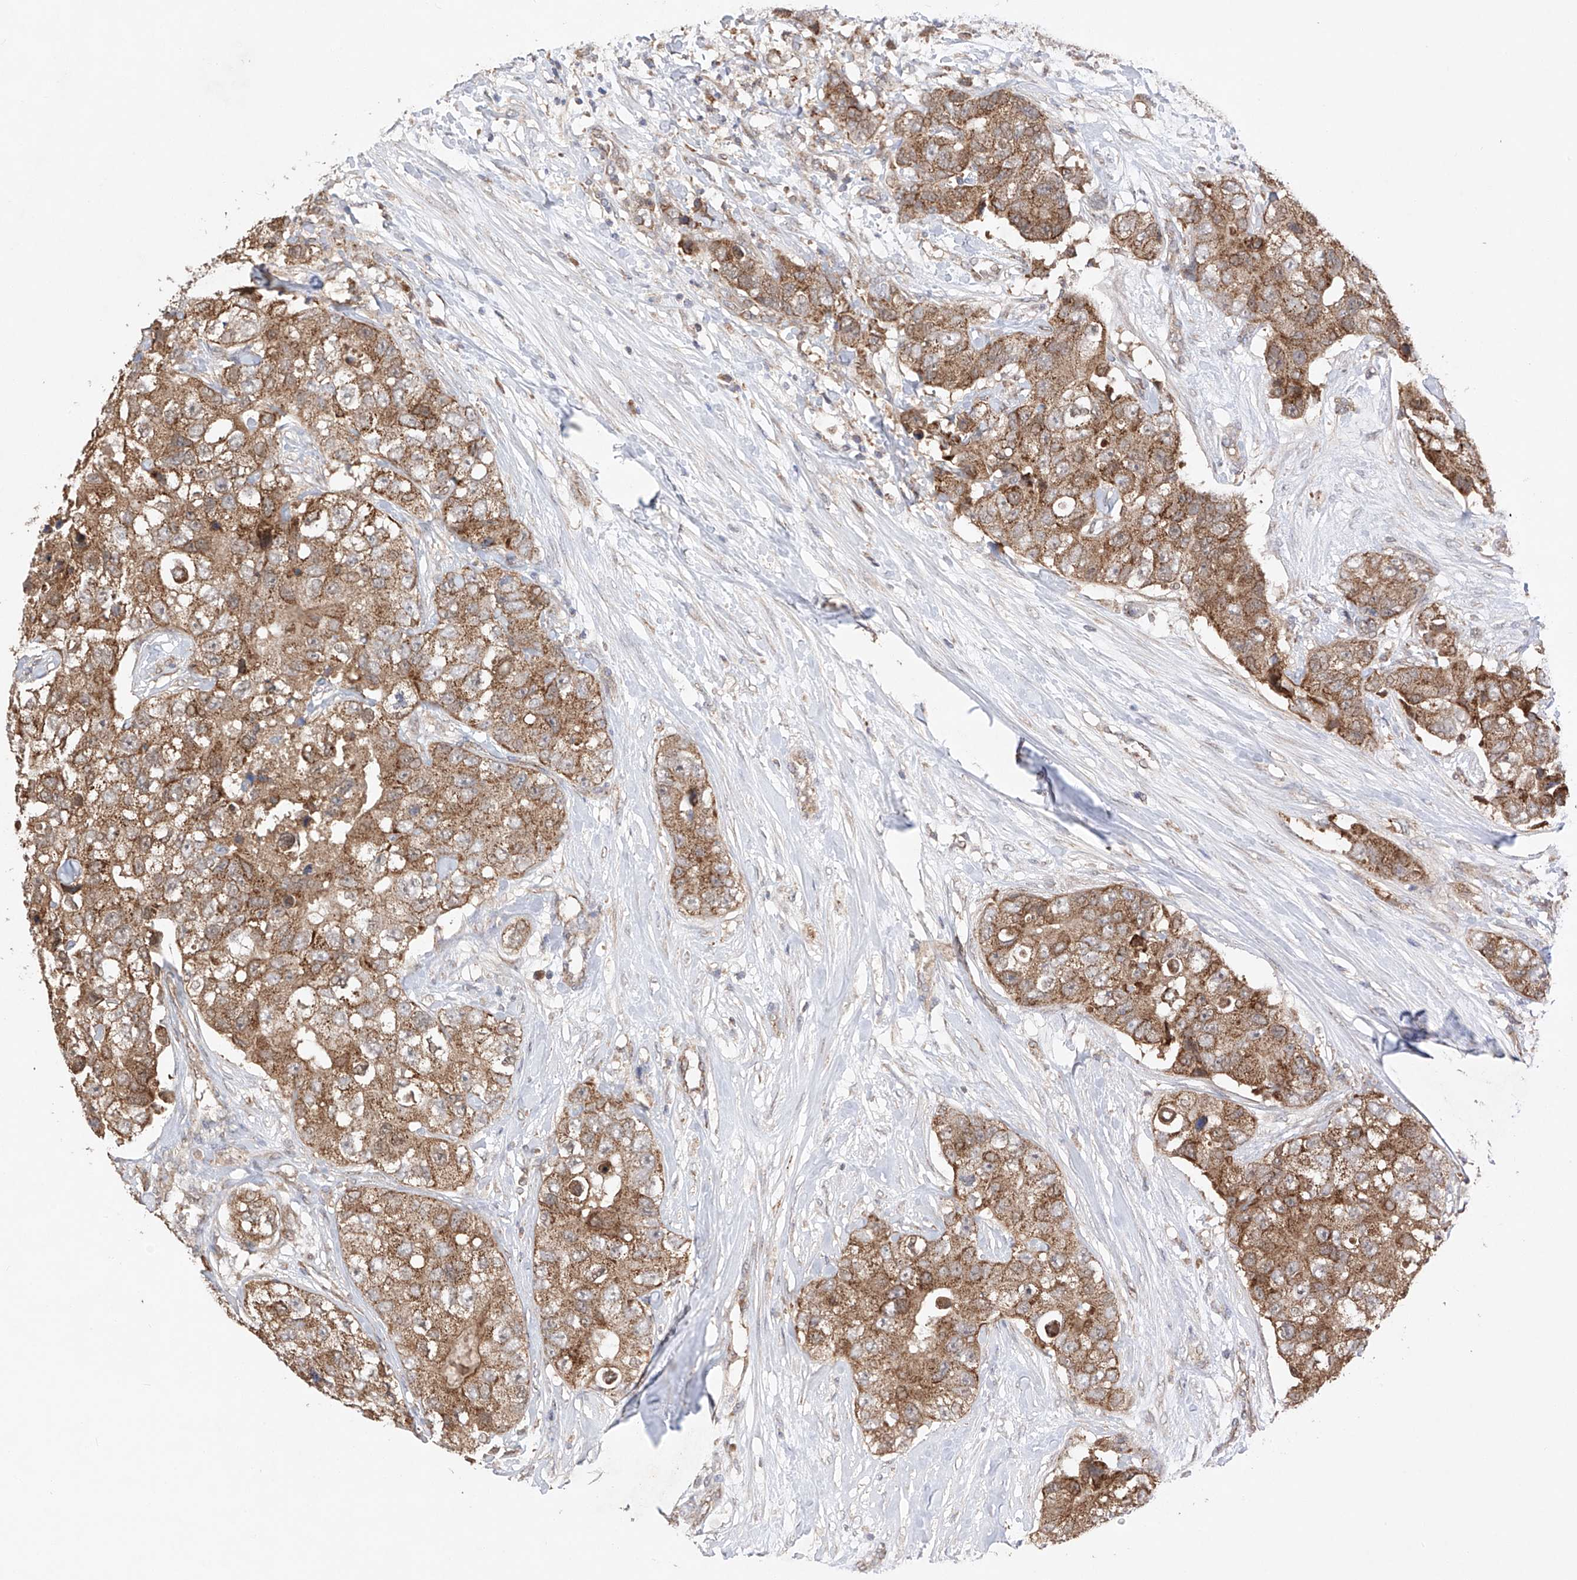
{"staining": {"intensity": "moderate", "quantity": ">75%", "location": "cytoplasmic/membranous"}, "tissue": "breast cancer", "cell_type": "Tumor cells", "image_type": "cancer", "snomed": [{"axis": "morphology", "description": "Duct carcinoma"}, {"axis": "topography", "description": "Breast"}], "caption": "Immunohistochemistry staining of invasive ductal carcinoma (breast), which displays medium levels of moderate cytoplasmic/membranous staining in about >75% of tumor cells indicating moderate cytoplasmic/membranous protein positivity. The staining was performed using DAB (brown) for protein detection and nuclei were counterstained in hematoxylin (blue).", "gene": "SDHAF4", "patient": {"sex": "female", "age": 62}}